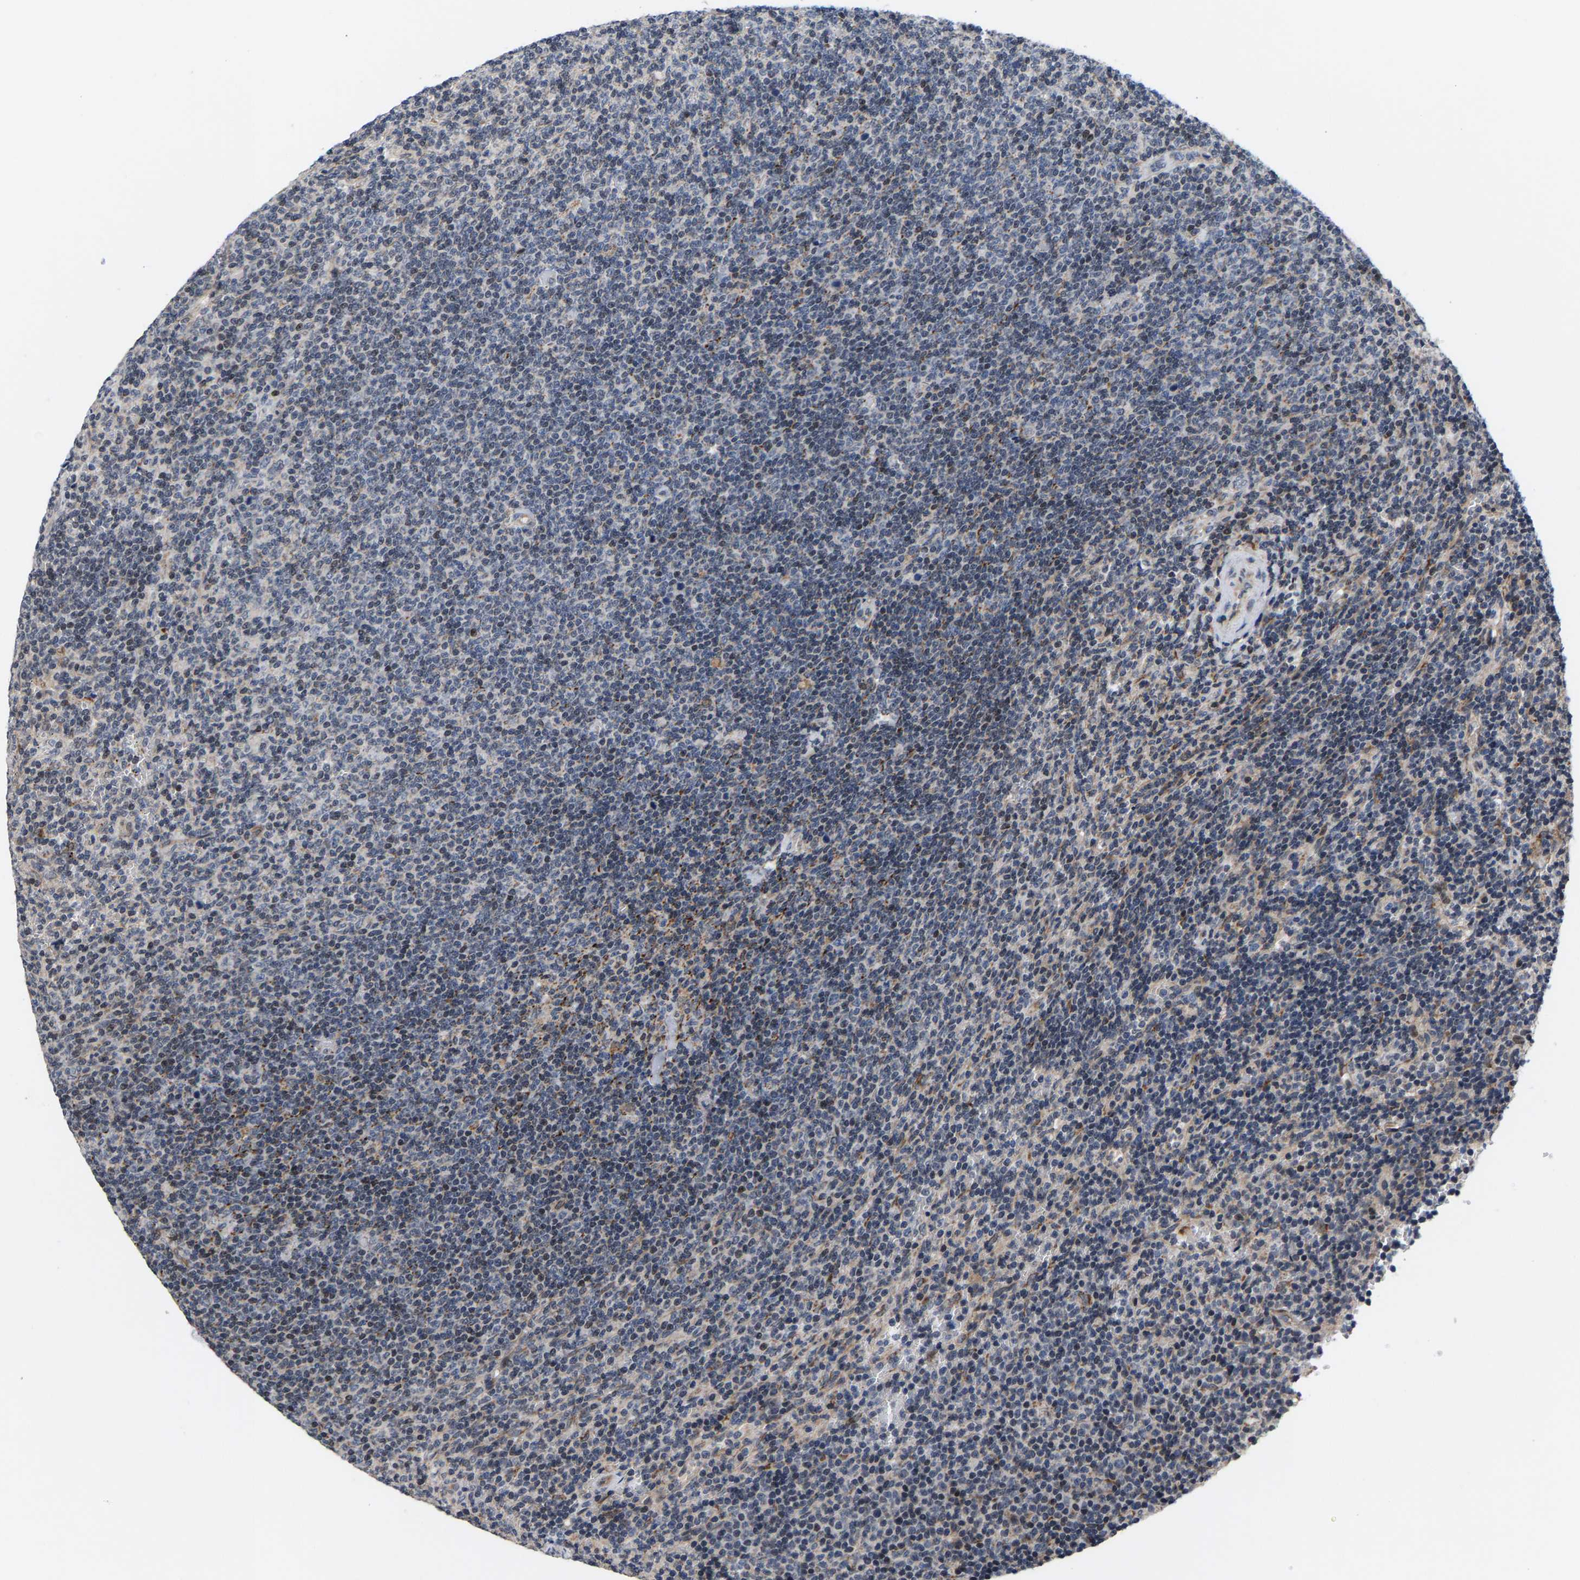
{"staining": {"intensity": "negative", "quantity": "none", "location": "none"}, "tissue": "lymphoma", "cell_type": "Tumor cells", "image_type": "cancer", "snomed": [{"axis": "morphology", "description": "Malignant lymphoma, non-Hodgkin's type, Low grade"}, {"axis": "topography", "description": "Spleen"}], "caption": "Immunohistochemistry (IHC) image of neoplastic tissue: low-grade malignant lymphoma, non-Hodgkin's type stained with DAB (3,3'-diaminobenzidine) demonstrates no significant protein staining in tumor cells.", "gene": "TDRKH", "patient": {"sex": "female", "age": 50}}